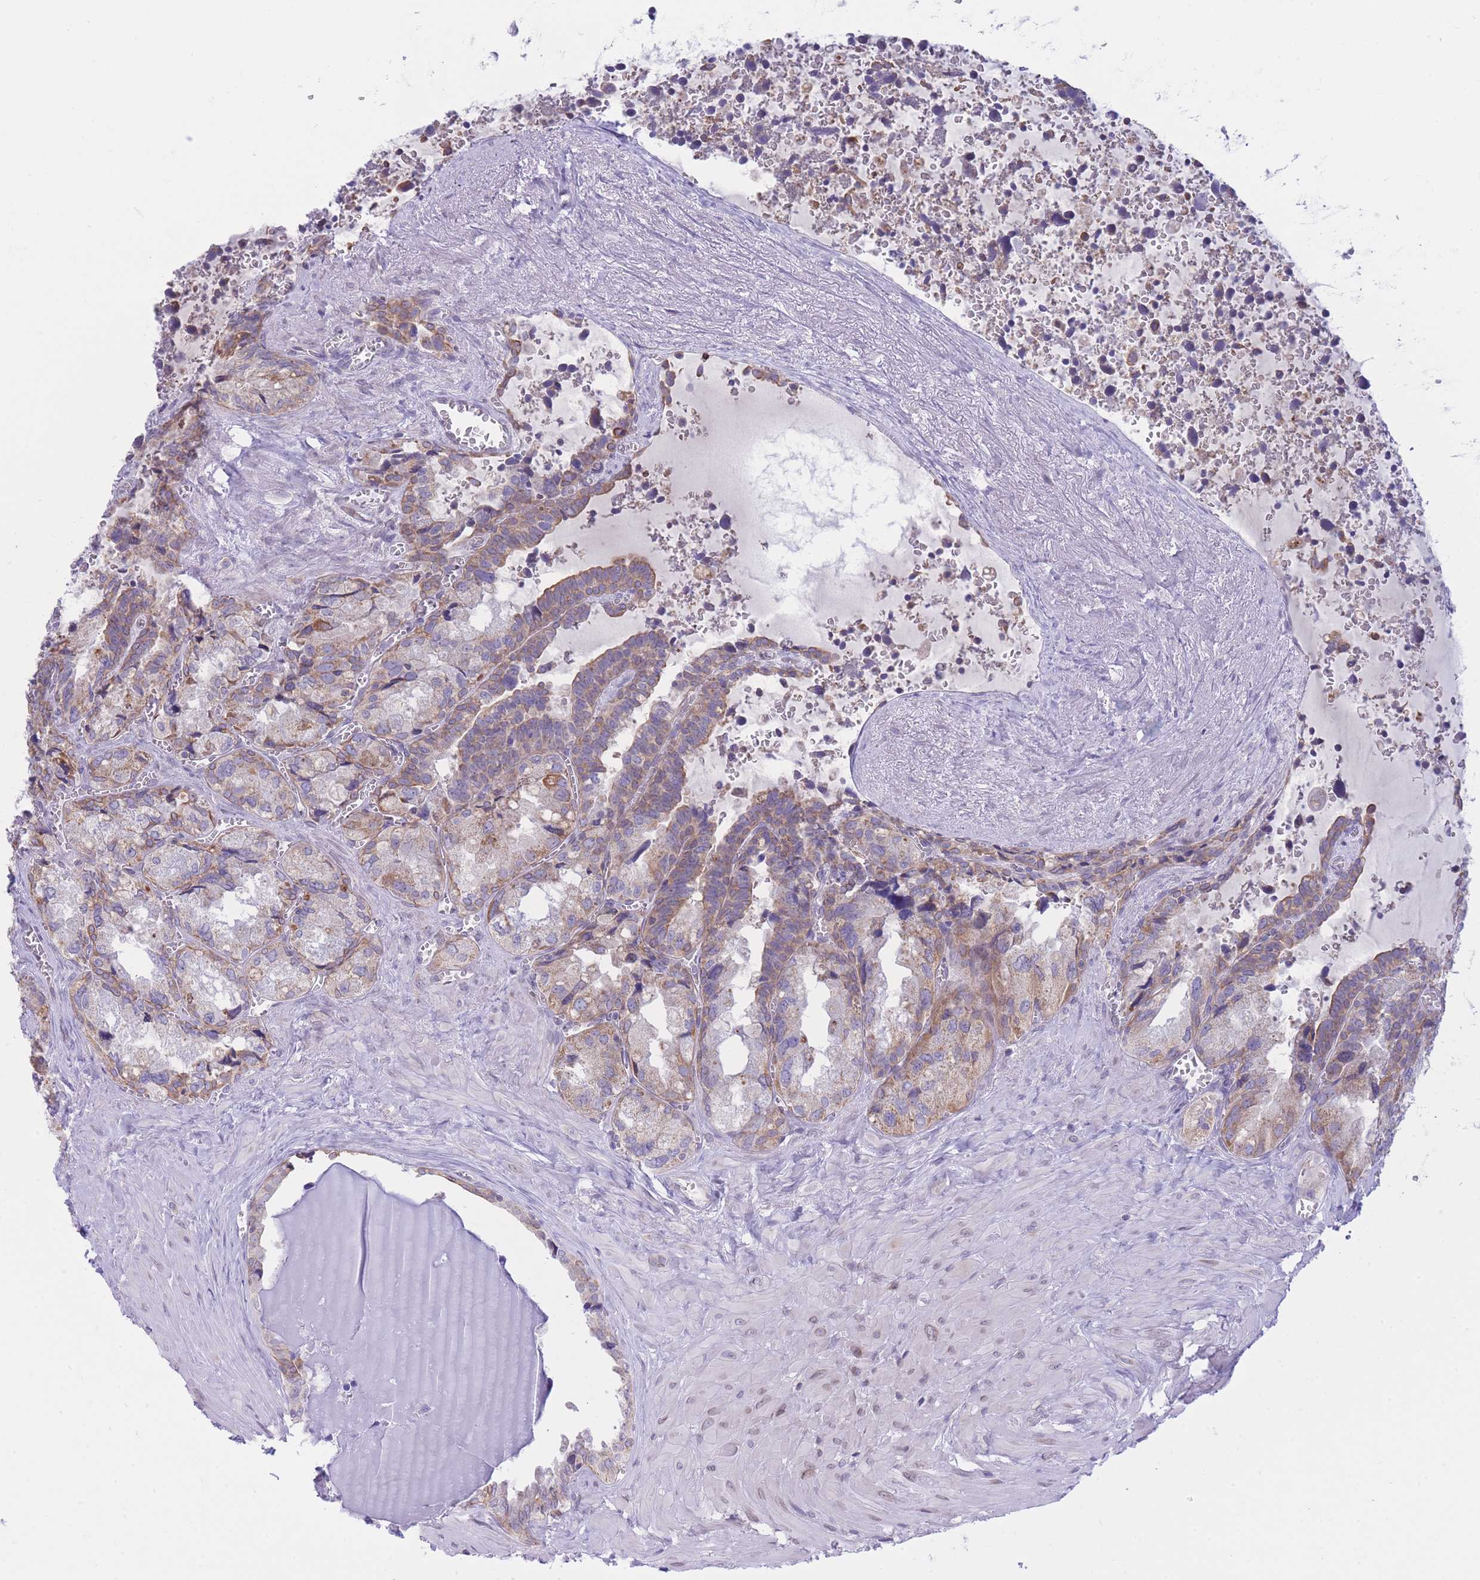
{"staining": {"intensity": "moderate", "quantity": ">75%", "location": "cytoplasmic/membranous"}, "tissue": "seminal vesicle", "cell_type": "Glandular cells", "image_type": "normal", "snomed": [{"axis": "morphology", "description": "Normal tissue, NOS"}, {"axis": "topography", "description": "Seminal veicle"}], "caption": "Human seminal vesicle stained for a protein (brown) reveals moderate cytoplasmic/membranous positive expression in approximately >75% of glandular cells.", "gene": "NANP", "patient": {"sex": "male", "age": 68}}